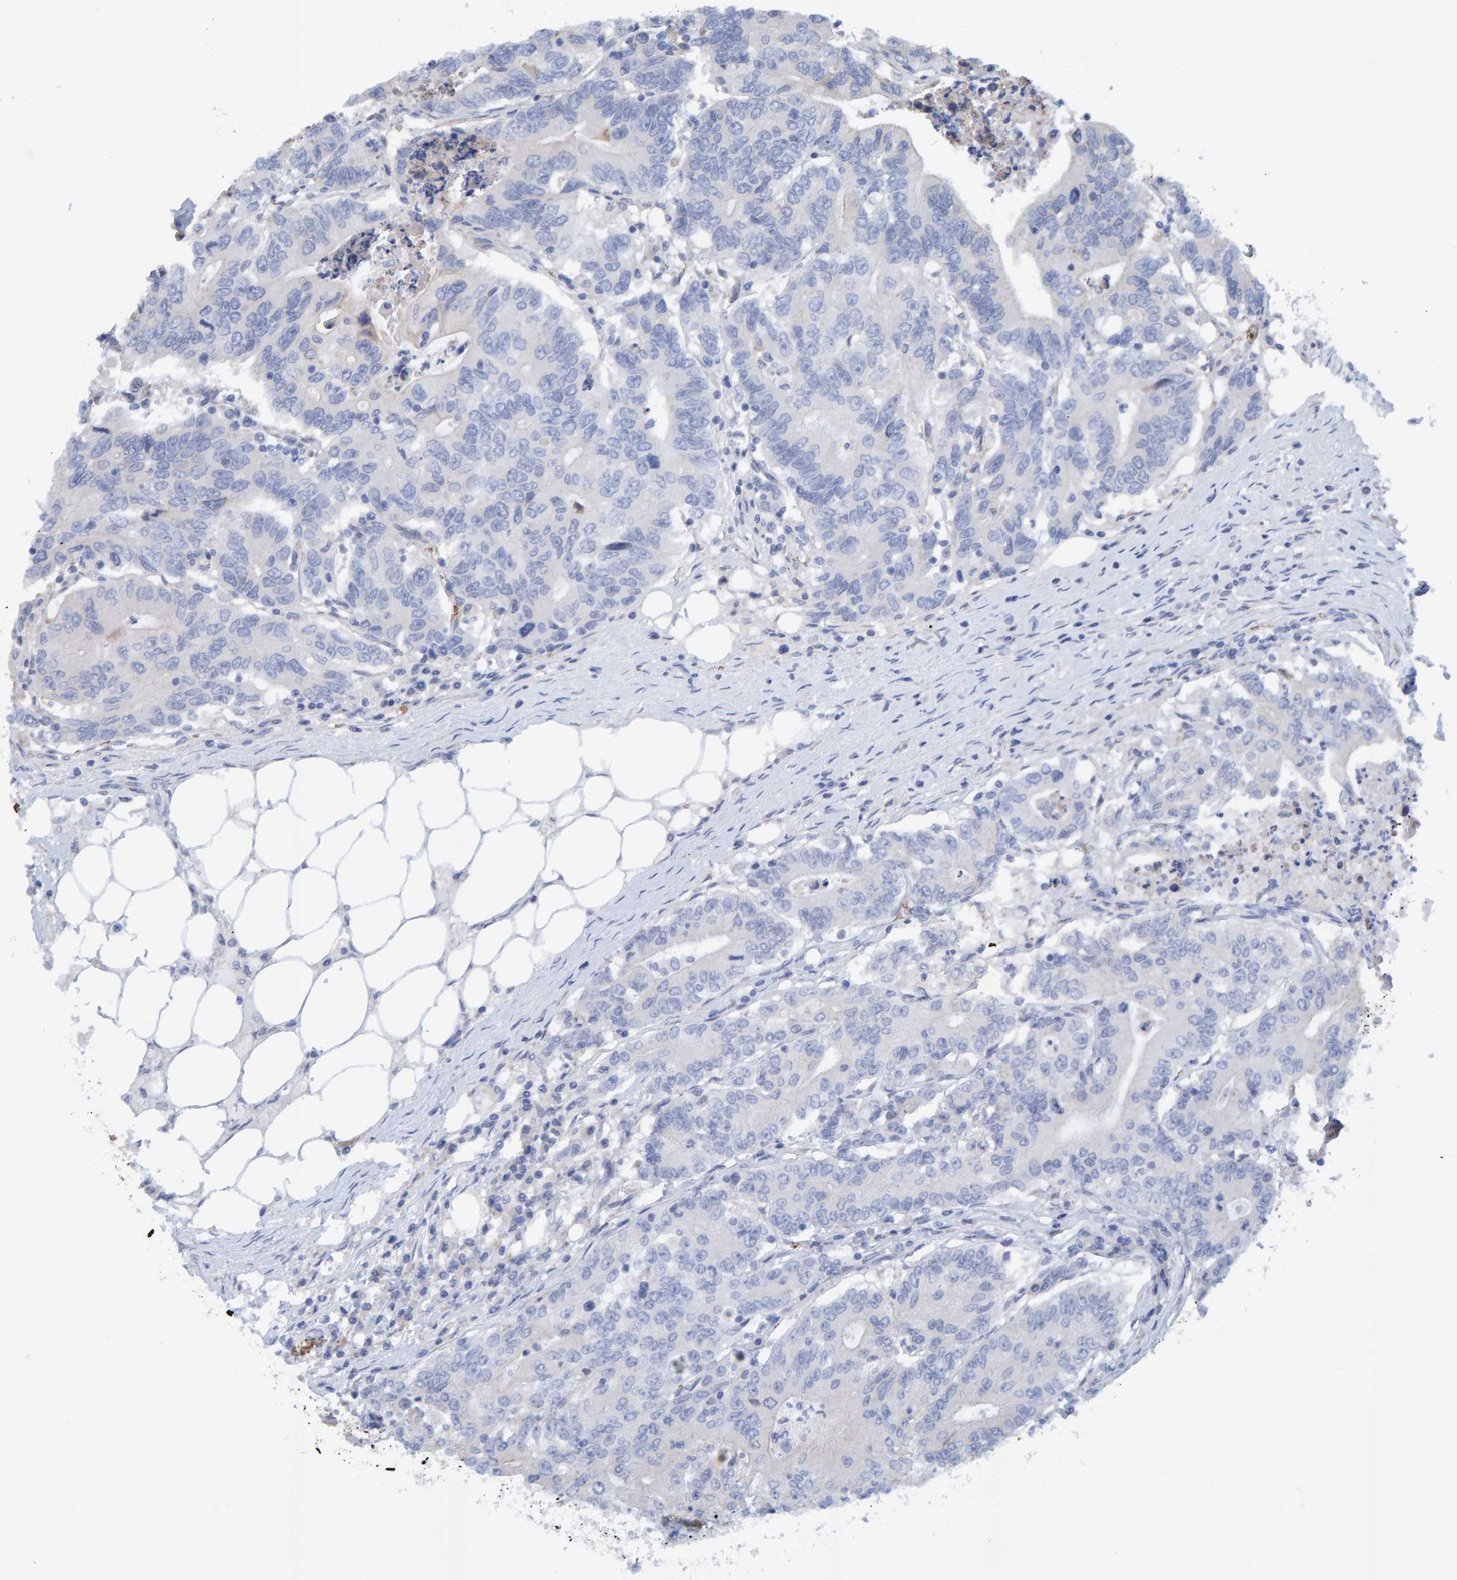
{"staining": {"intensity": "negative", "quantity": "none", "location": "none"}, "tissue": "colorectal cancer", "cell_type": "Tumor cells", "image_type": "cancer", "snomed": [{"axis": "morphology", "description": "Adenocarcinoma, NOS"}, {"axis": "topography", "description": "Colon"}], "caption": "DAB (3,3'-diaminobenzidine) immunohistochemical staining of human colorectal cancer reveals no significant expression in tumor cells. Brightfield microscopy of immunohistochemistry (IHC) stained with DAB (3,3'-diaminobenzidine) (brown) and hematoxylin (blue), captured at high magnification.", "gene": "VPS9D1", "patient": {"sex": "female", "age": 77}}